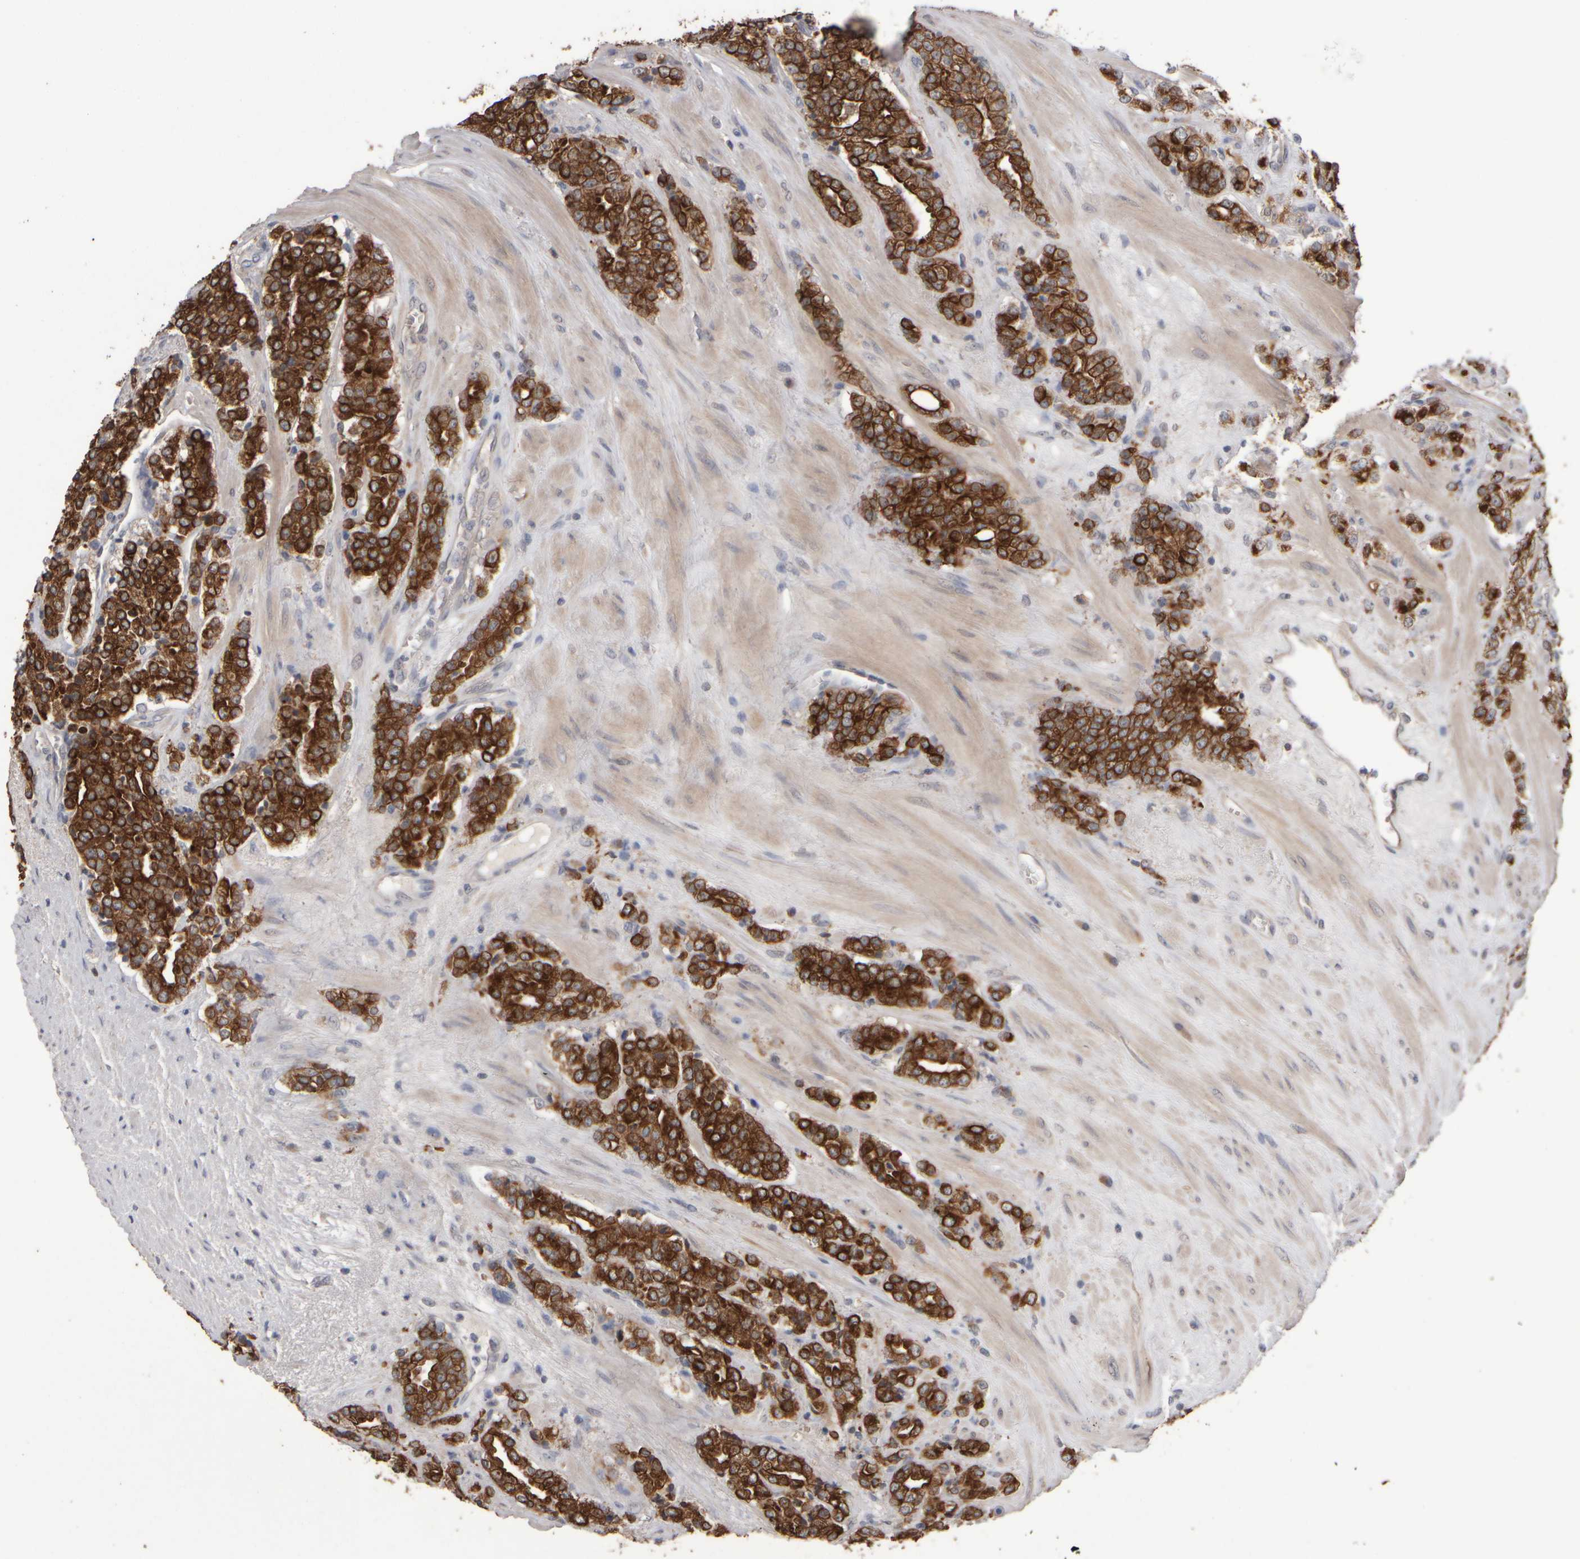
{"staining": {"intensity": "strong", "quantity": ">75%", "location": "cytoplasmic/membranous"}, "tissue": "prostate cancer", "cell_type": "Tumor cells", "image_type": "cancer", "snomed": [{"axis": "morphology", "description": "Adenocarcinoma, High grade"}, {"axis": "topography", "description": "Prostate"}], "caption": "Brown immunohistochemical staining in adenocarcinoma (high-grade) (prostate) shows strong cytoplasmic/membranous expression in approximately >75% of tumor cells.", "gene": "EPHX2", "patient": {"sex": "male", "age": 71}}